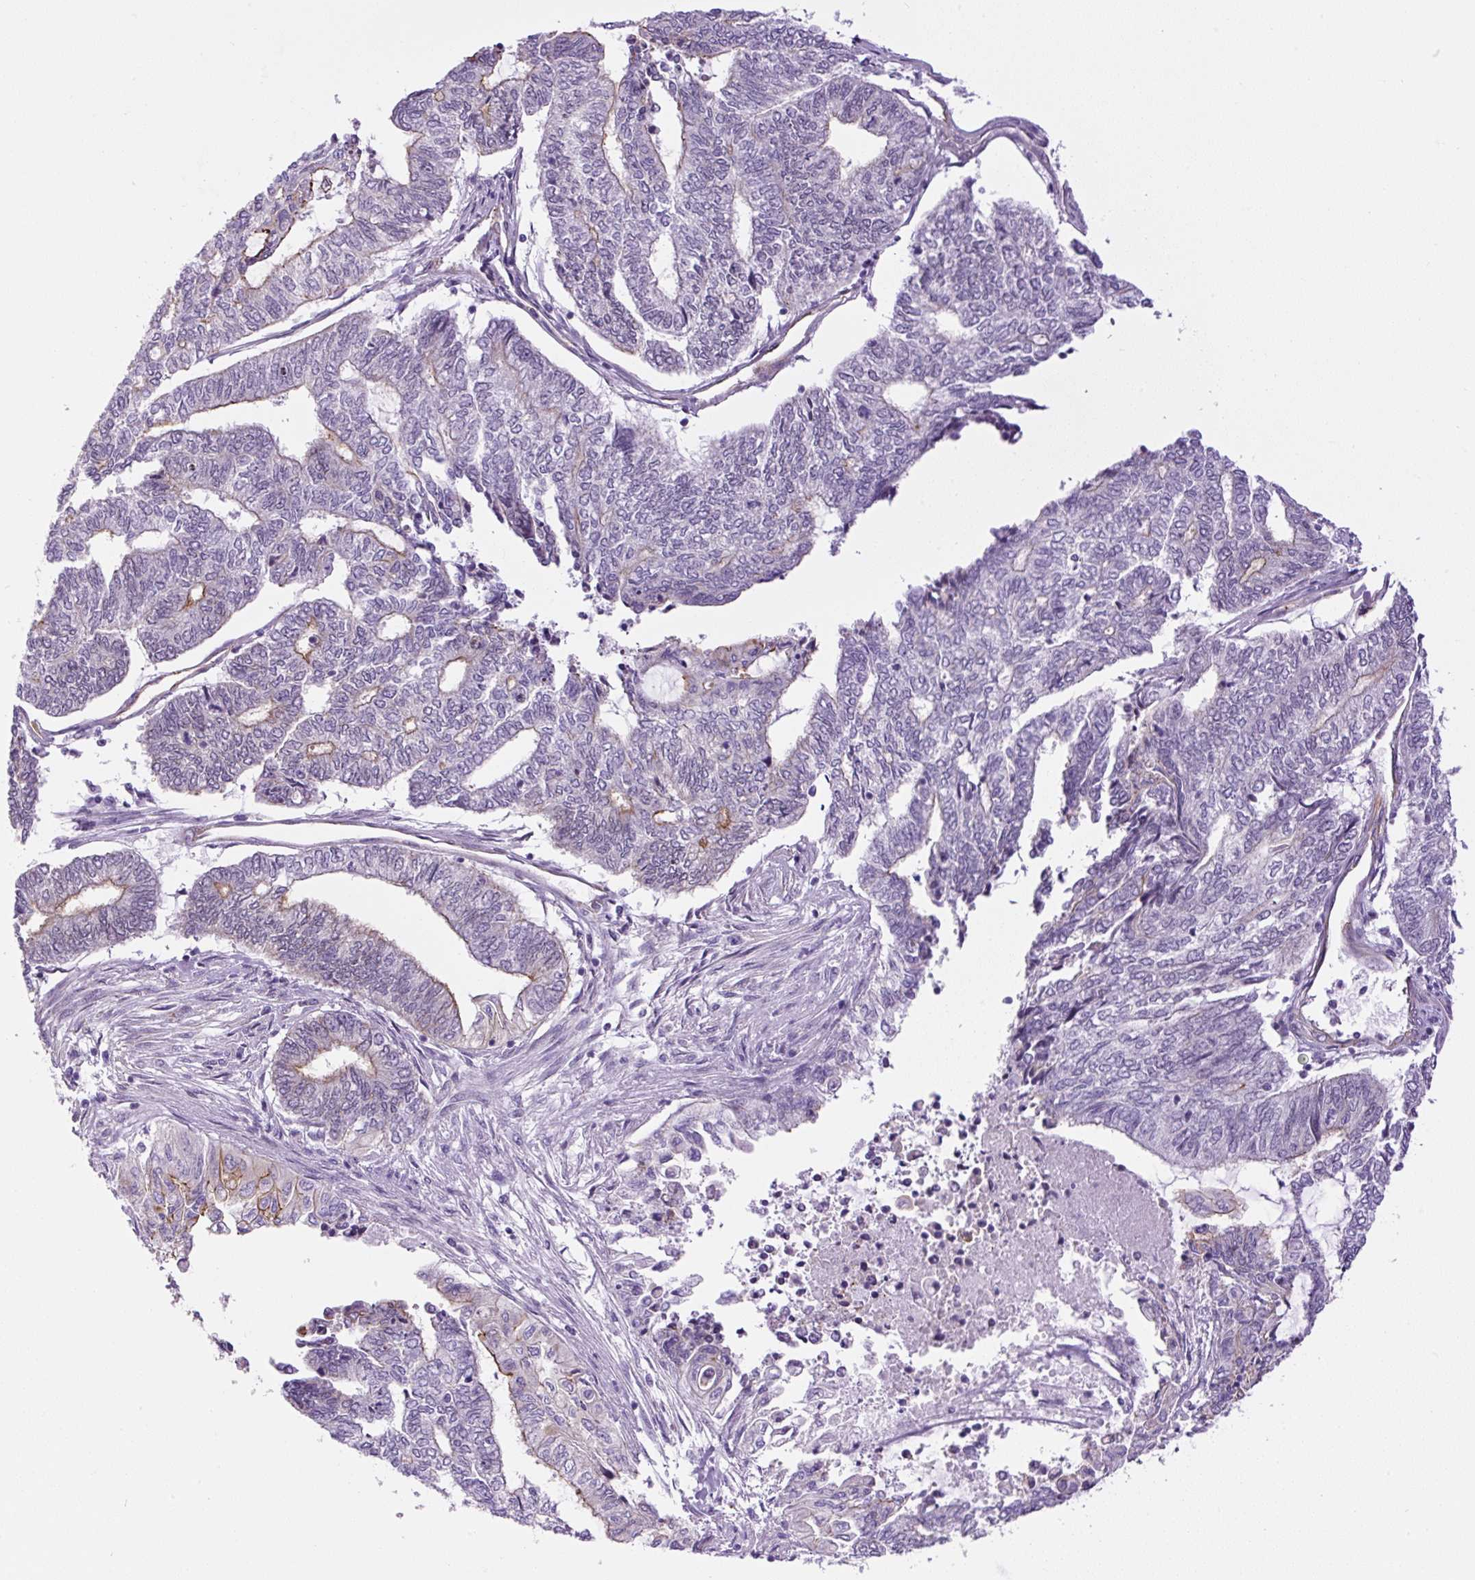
{"staining": {"intensity": "weak", "quantity": "<25%", "location": "cytoplasmic/membranous"}, "tissue": "endometrial cancer", "cell_type": "Tumor cells", "image_type": "cancer", "snomed": [{"axis": "morphology", "description": "Adenocarcinoma, NOS"}, {"axis": "topography", "description": "Uterus"}, {"axis": "topography", "description": "Endometrium"}], "caption": "Micrograph shows no significant protein positivity in tumor cells of endometrial cancer (adenocarcinoma).", "gene": "MYO5C", "patient": {"sex": "female", "age": 70}}